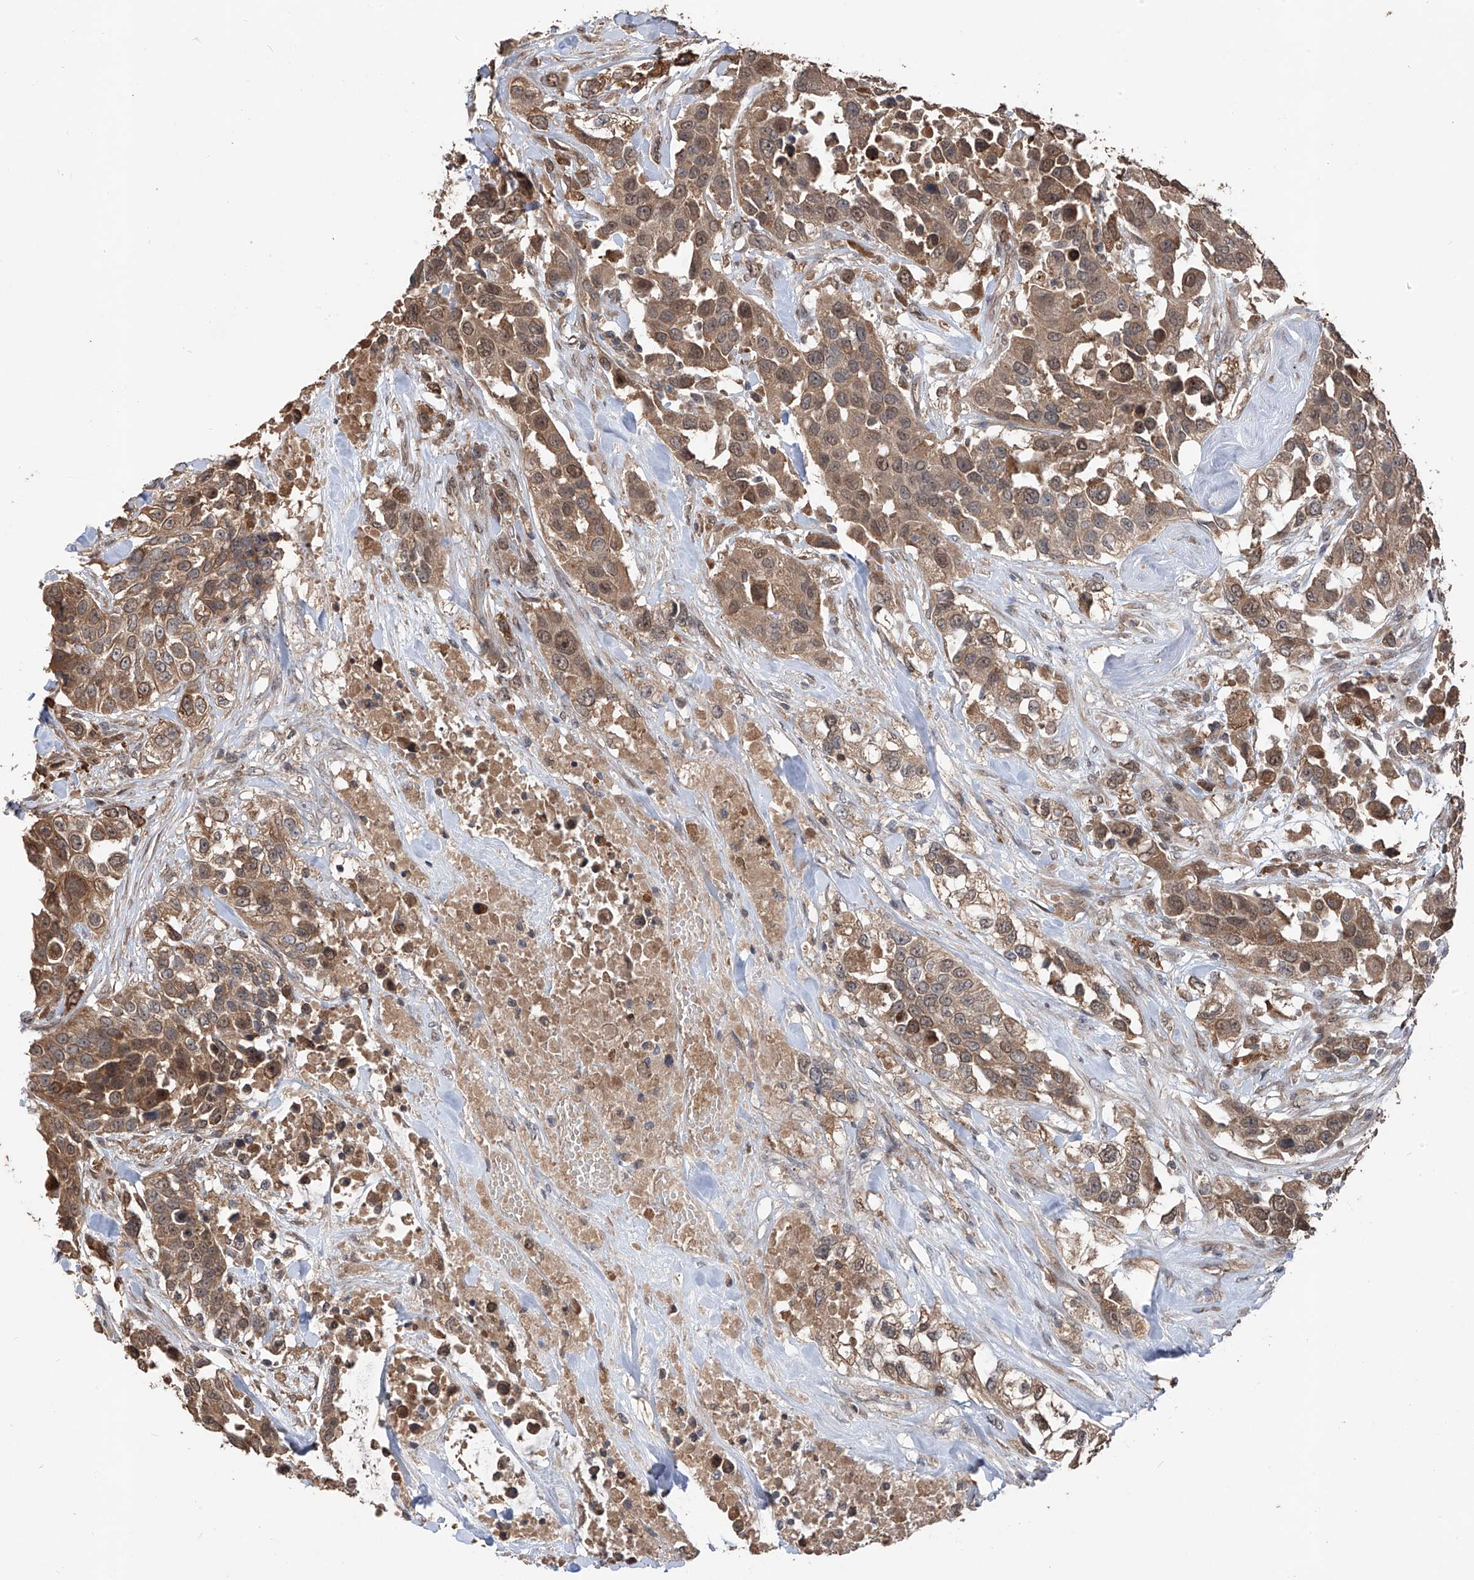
{"staining": {"intensity": "moderate", "quantity": ">75%", "location": "cytoplasmic/membranous,nuclear"}, "tissue": "urothelial cancer", "cell_type": "Tumor cells", "image_type": "cancer", "snomed": [{"axis": "morphology", "description": "Urothelial carcinoma, High grade"}, {"axis": "topography", "description": "Urinary bladder"}], "caption": "Urothelial cancer was stained to show a protein in brown. There is medium levels of moderate cytoplasmic/membranous and nuclear positivity in about >75% of tumor cells.", "gene": "FAM135A", "patient": {"sex": "female", "age": 80}}